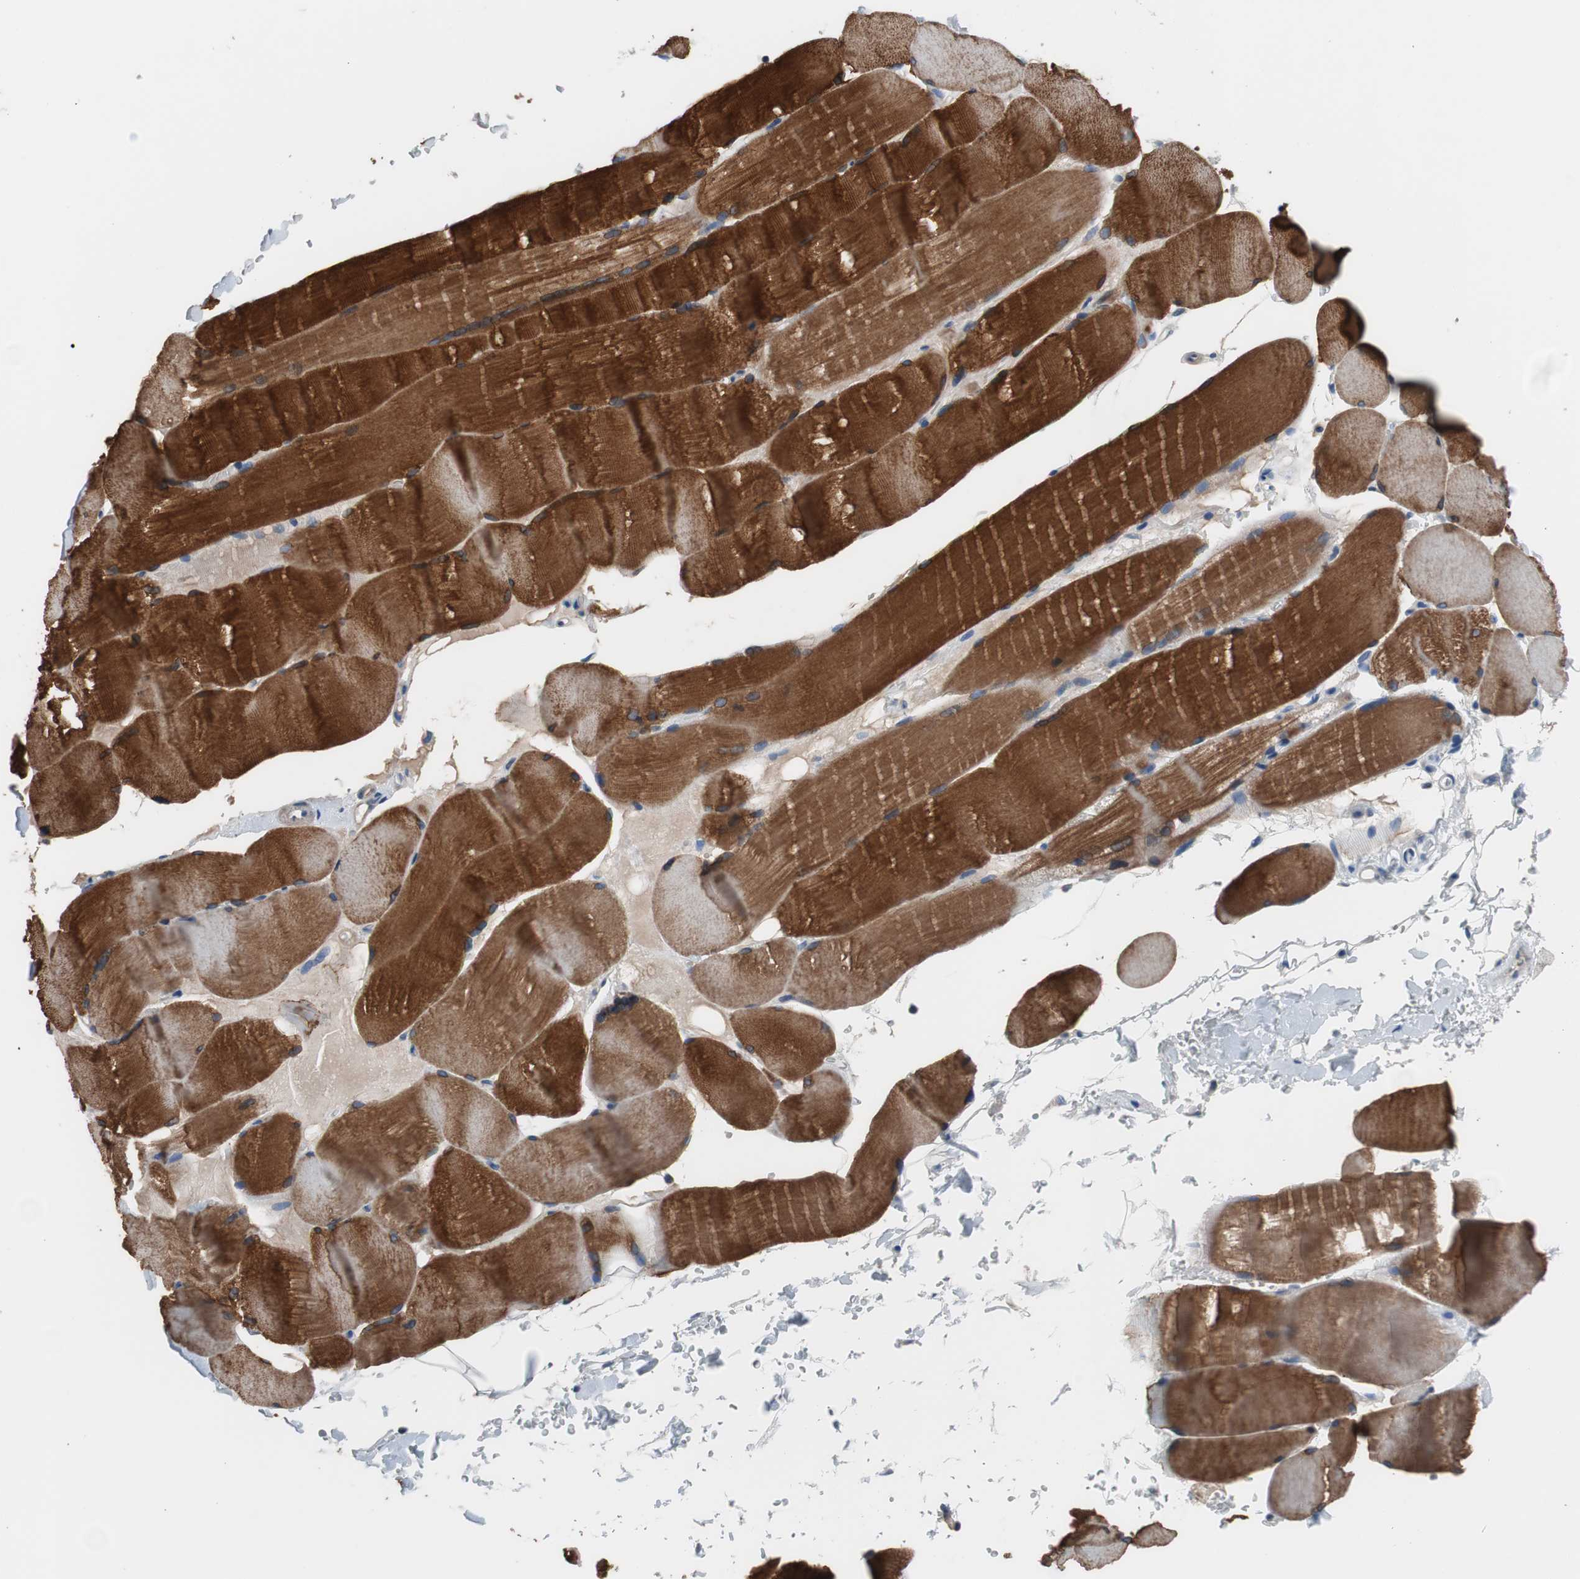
{"staining": {"intensity": "strong", "quantity": ">75%", "location": "cytoplasmic/membranous"}, "tissue": "skeletal muscle", "cell_type": "Myocytes", "image_type": "normal", "snomed": [{"axis": "morphology", "description": "Normal tissue, NOS"}, {"axis": "topography", "description": "Skin"}, {"axis": "topography", "description": "Skeletal muscle"}], "caption": "High-power microscopy captured an immunohistochemistry histopathology image of normal skeletal muscle, revealing strong cytoplasmic/membranous positivity in about >75% of myocytes. (DAB (3,3'-diaminobenzidine) = brown stain, brightfield microscopy at high magnification).", "gene": "TACR3", "patient": {"sex": "male", "age": 83}}